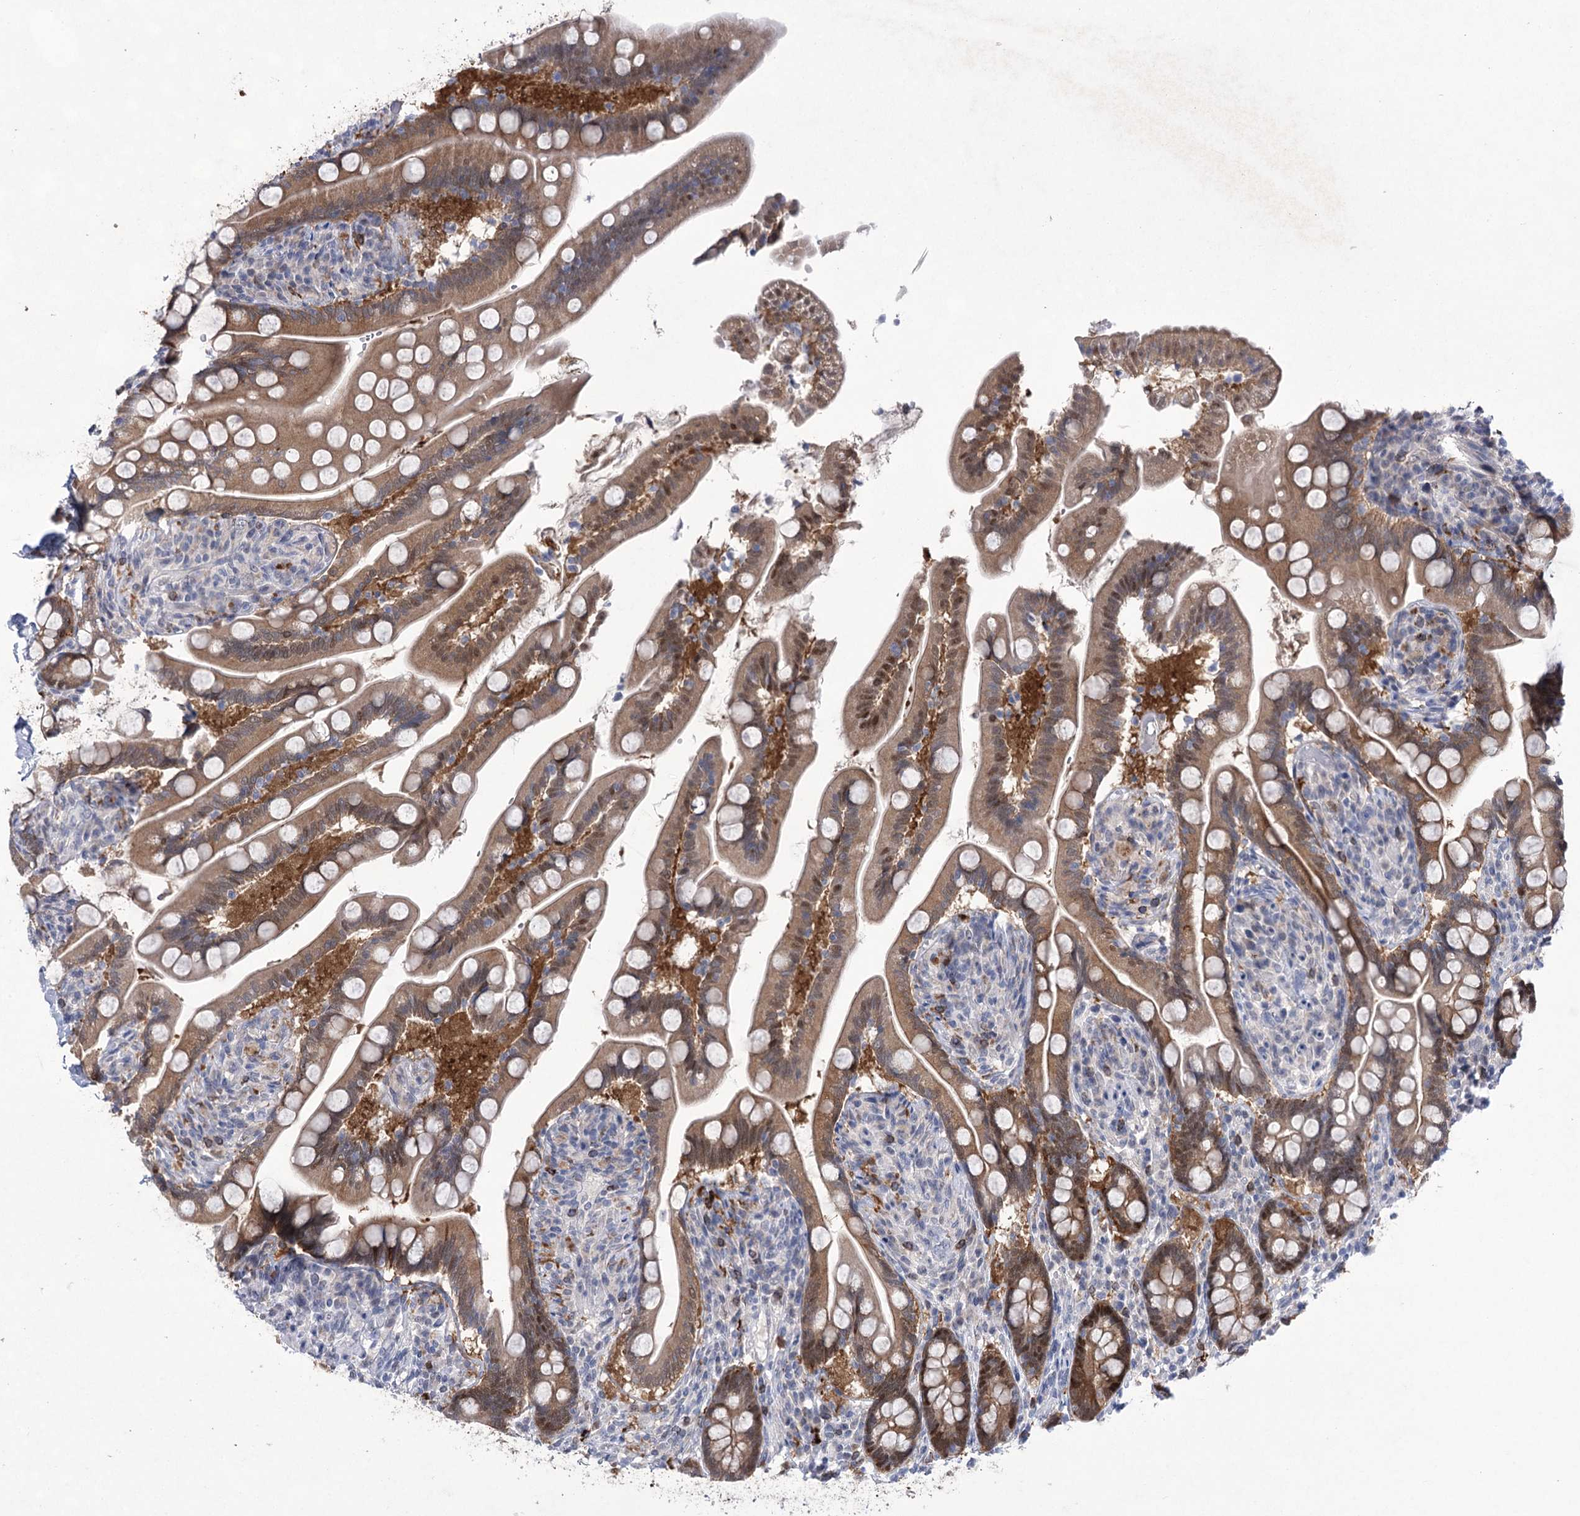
{"staining": {"intensity": "moderate", "quantity": ">75%", "location": "cytoplasmic/membranous,nuclear"}, "tissue": "small intestine", "cell_type": "Glandular cells", "image_type": "normal", "snomed": [{"axis": "morphology", "description": "Normal tissue, NOS"}, {"axis": "topography", "description": "Small intestine"}], "caption": "Immunohistochemical staining of benign small intestine displays medium levels of moderate cytoplasmic/membranous,nuclear positivity in about >75% of glandular cells.", "gene": "UGDH", "patient": {"sex": "female", "age": 64}}